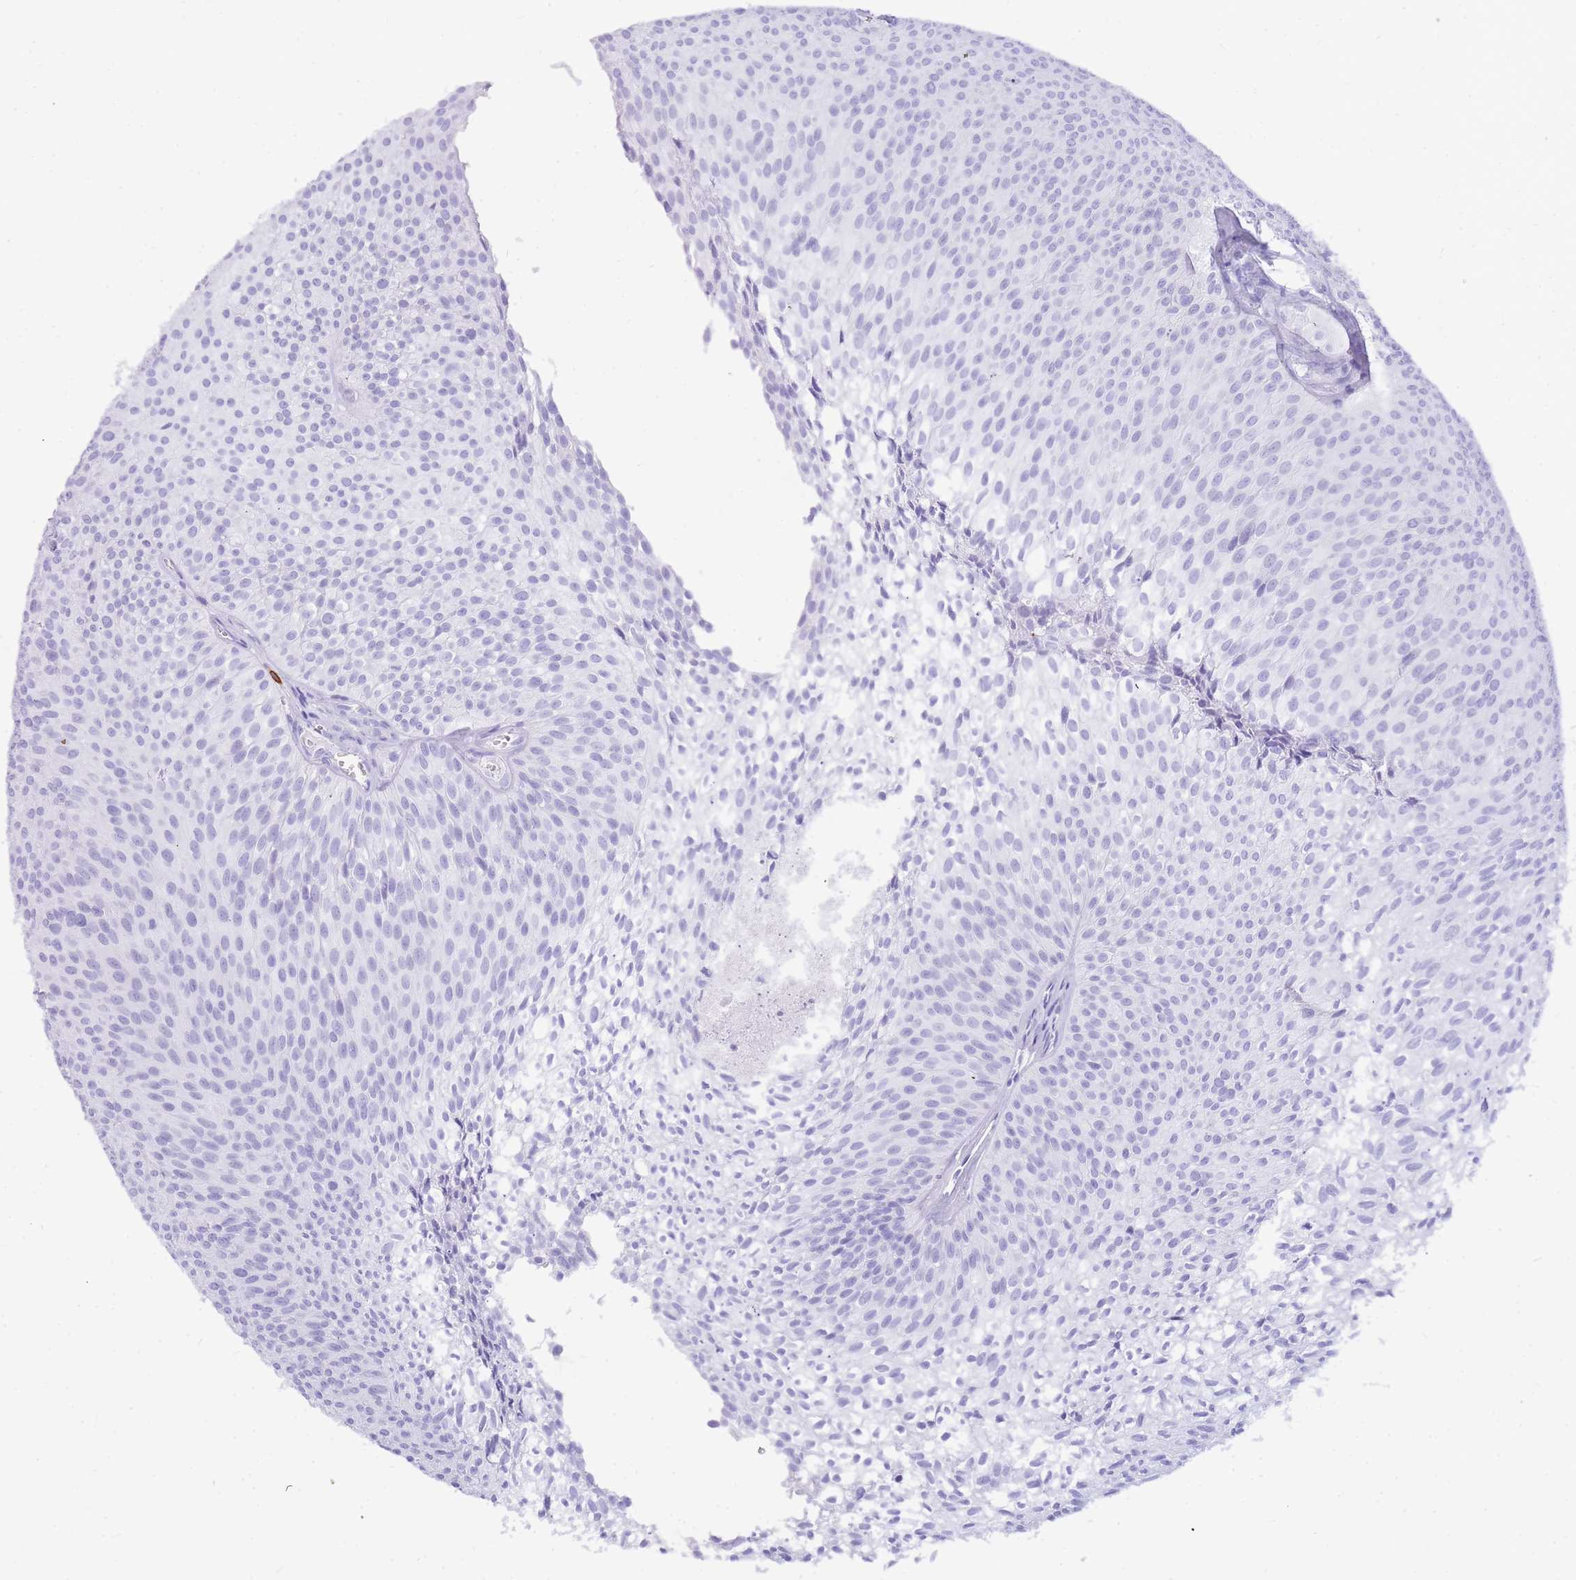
{"staining": {"intensity": "negative", "quantity": "none", "location": "none"}, "tissue": "urothelial cancer", "cell_type": "Tumor cells", "image_type": "cancer", "snomed": [{"axis": "morphology", "description": "Urothelial carcinoma, Low grade"}, {"axis": "topography", "description": "Urinary bladder"}], "caption": "This is an immunohistochemistry (IHC) micrograph of human low-grade urothelial carcinoma. There is no staining in tumor cells.", "gene": "HERC1", "patient": {"sex": "male", "age": 91}}